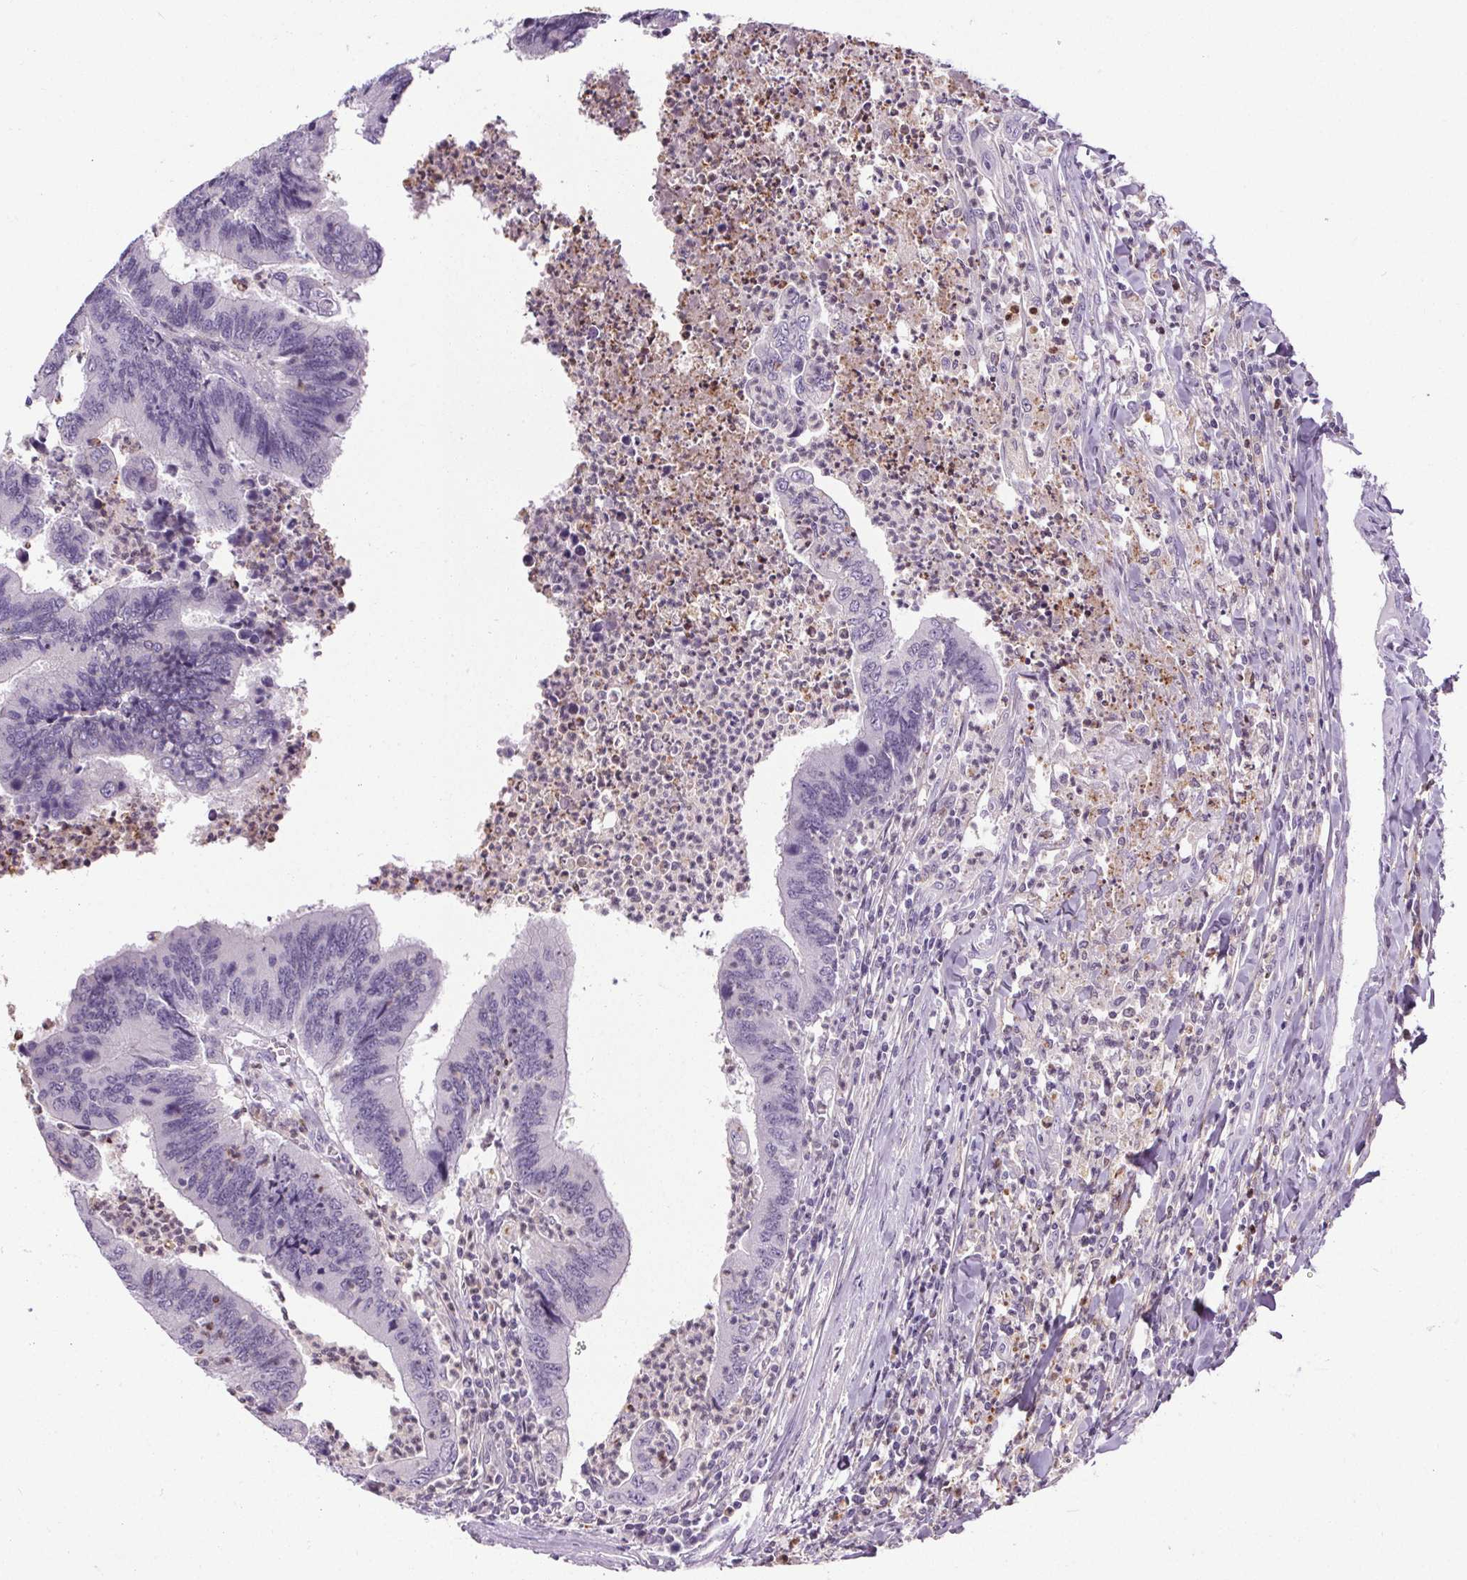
{"staining": {"intensity": "negative", "quantity": "none", "location": "none"}, "tissue": "colorectal cancer", "cell_type": "Tumor cells", "image_type": "cancer", "snomed": [{"axis": "morphology", "description": "Adenocarcinoma, NOS"}, {"axis": "topography", "description": "Colon"}], "caption": "High magnification brightfield microscopy of colorectal cancer stained with DAB (brown) and counterstained with hematoxylin (blue): tumor cells show no significant staining. The staining was performed using DAB (3,3'-diaminobenzidine) to visualize the protein expression in brown, while the nuclei were stained in blue with hematoxylin (Magnification: 20x).", "gene": "TMEM240", "patient": {"sex": "female", "age": 67}}